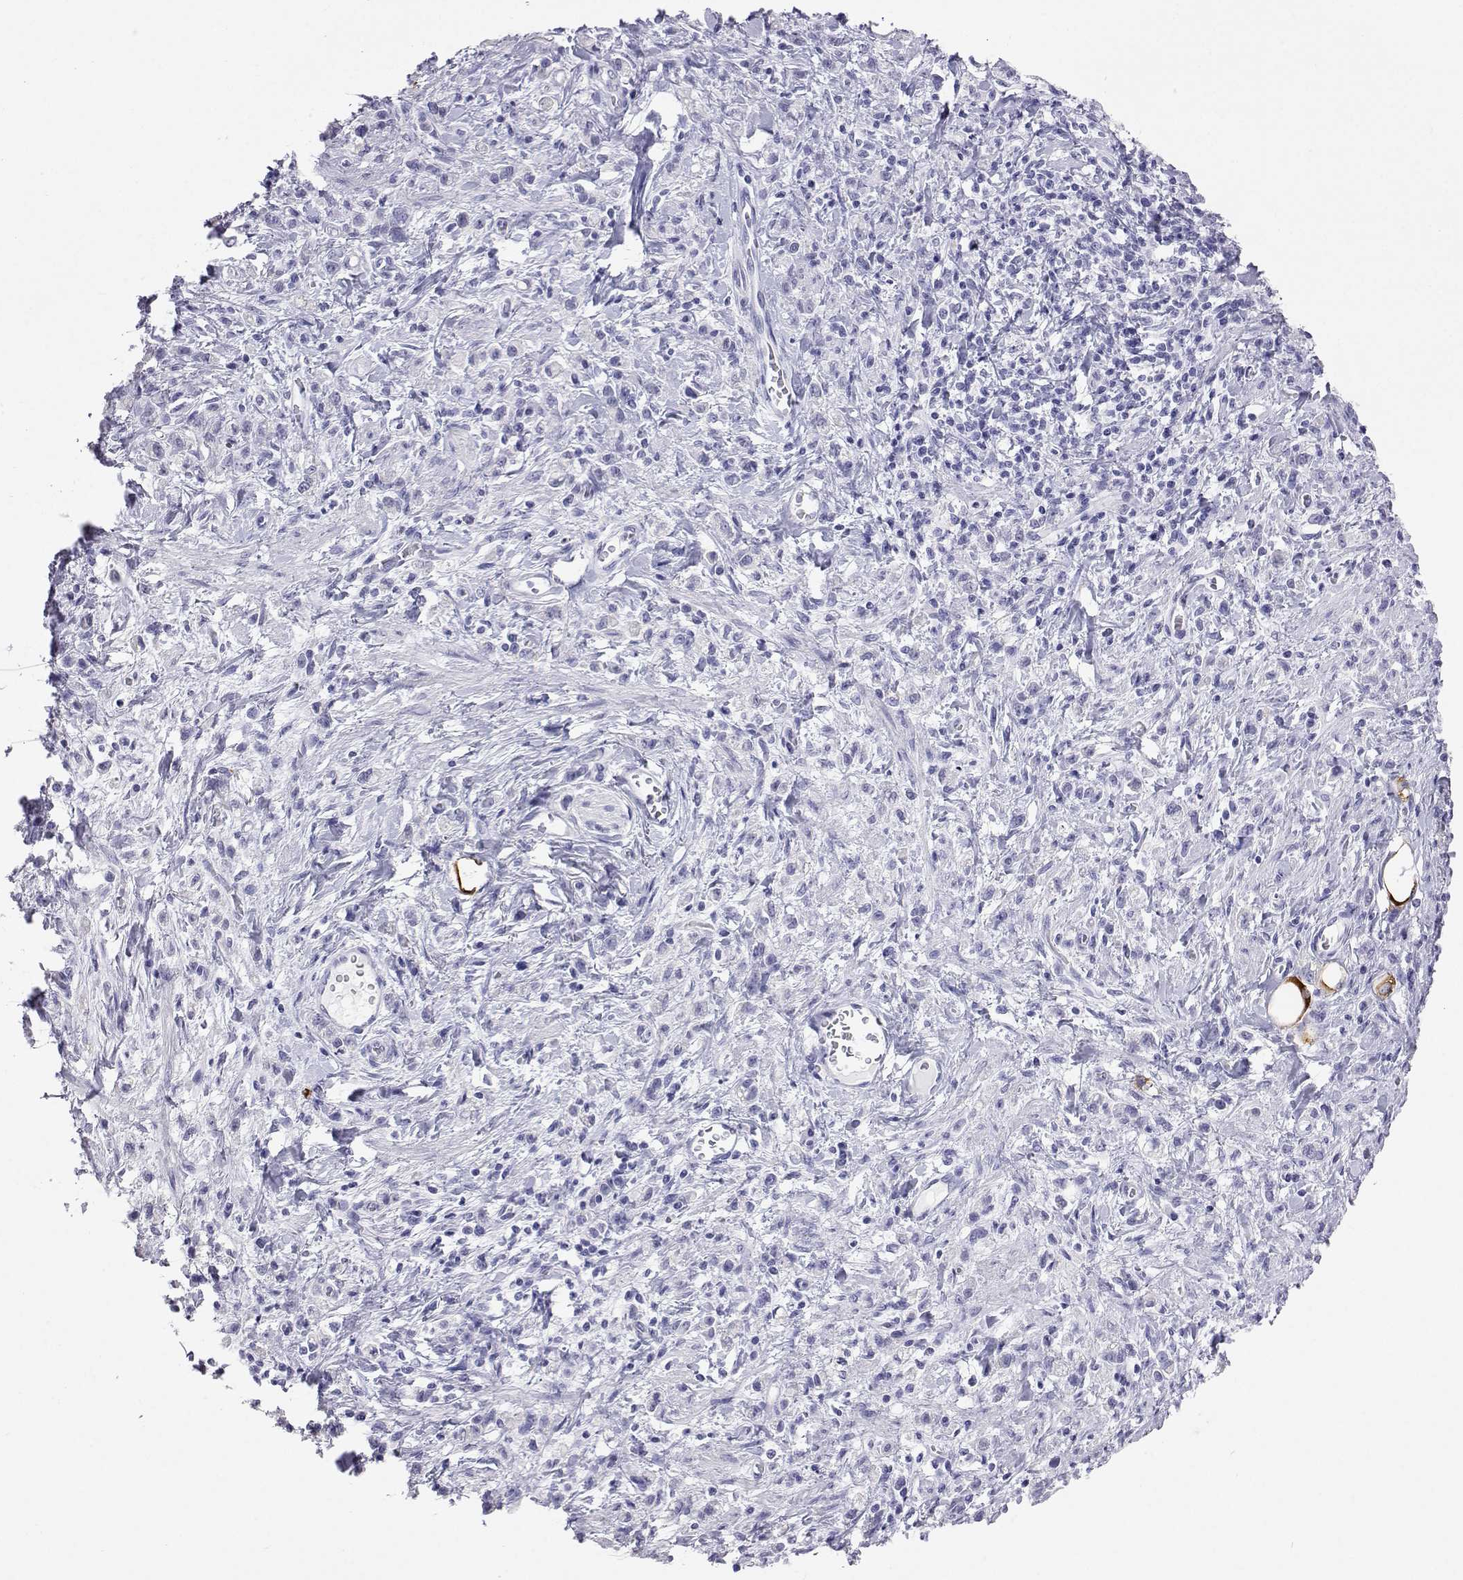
{"staining": {"intensity": "negative", "quantity": "none", "location": "none"}, "tissue": "stomach cancer", "cell_type": "Tumor cells", "image_type": "cancer", "snomed": [{"axis": "morphology", "description": "Adenocarcinoma, NOS"}, {"axis": "topography", "description": "Stomach"}], "caption": "The immunohistochemistry (IHC) histopathology image has no significant expression in tumor cells of stomach adenocarcinoma tissue.", "gene": "PLIN4", "patient": {"sex": "male", "age": 77}}